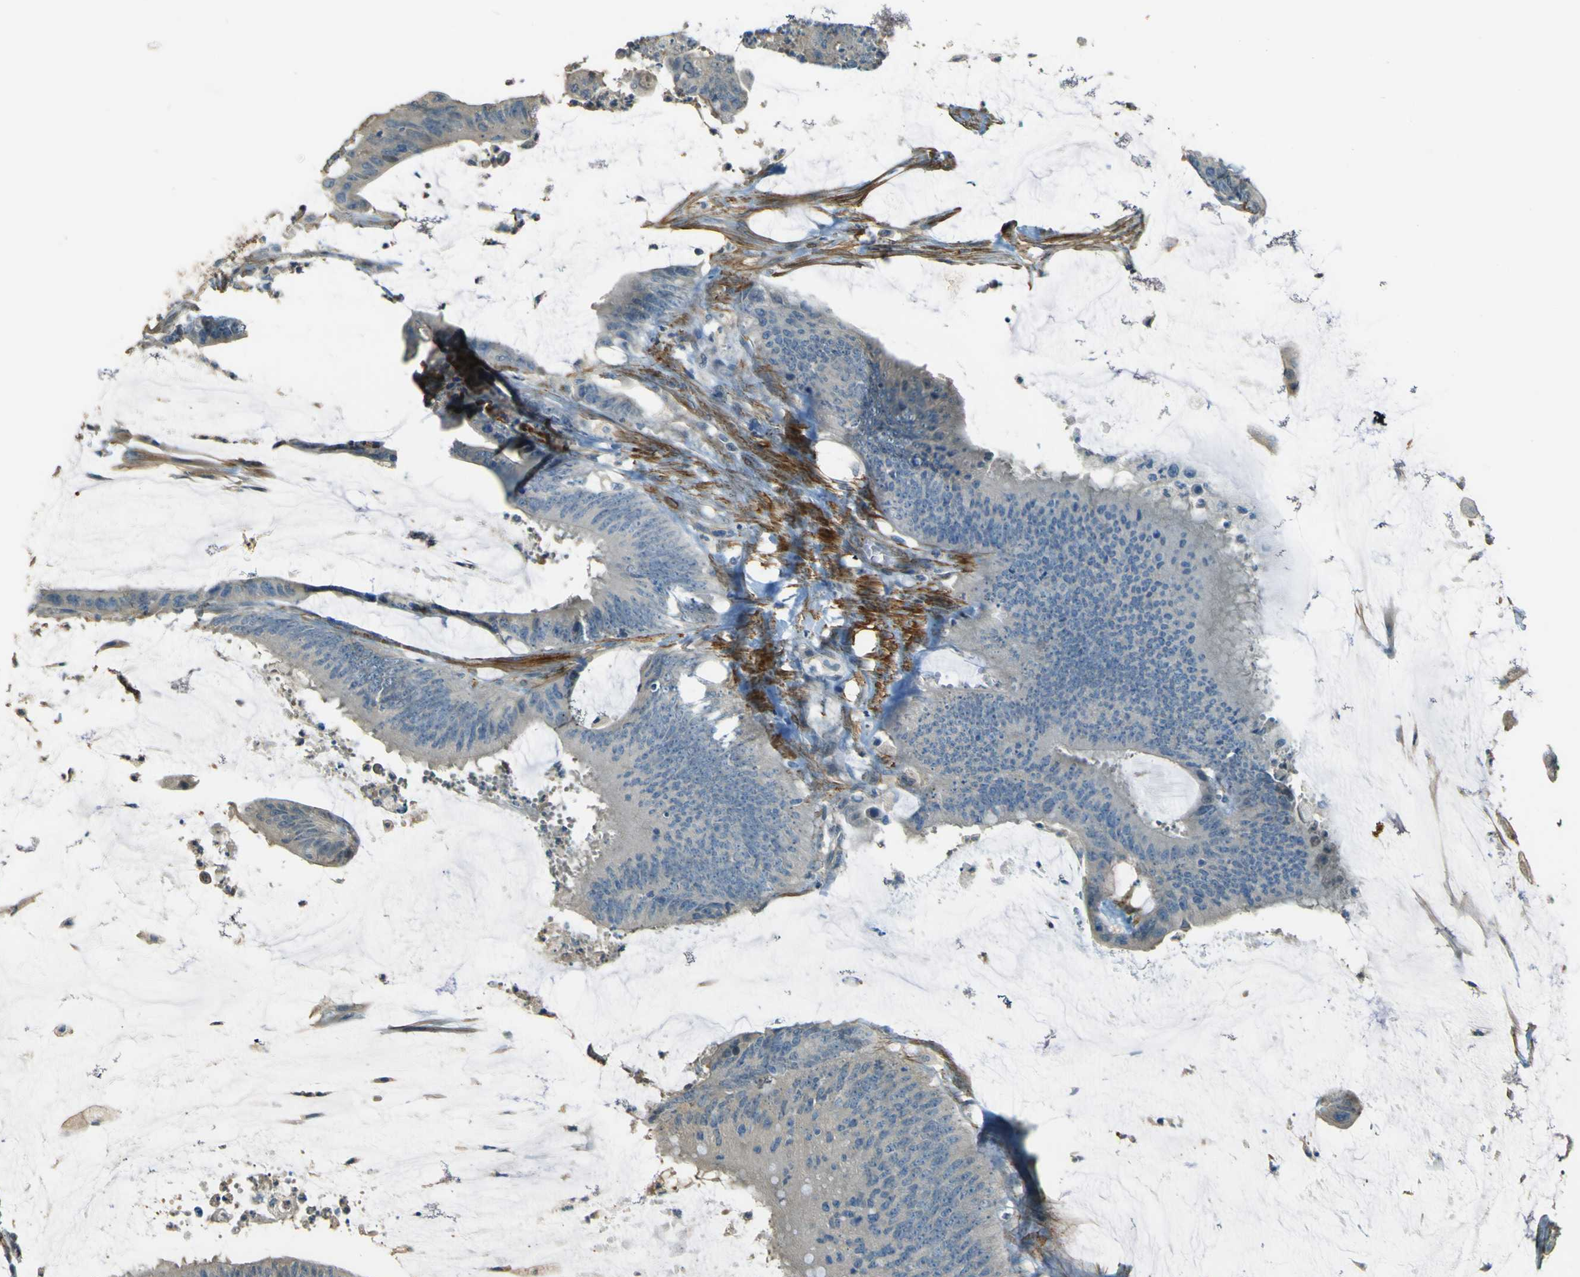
{"staining": {"intensity": "negative", "quantity": "none", "location": "none"}, "tissue": "colorectal cancer", "cell_type": "Tumor cells", "image_type": "cancer", "snomed": [{"axis": "morphology", "description": "Adenocarcinoma, NOS"}, {"axis": "topography", "description": "Rectum"}], "caption": "The image reveals no significant positivity in tumor cells of colorectal adenocarcinoma.", "gene": "NEXN", "patient": {"sex": "female", "age": 66}}